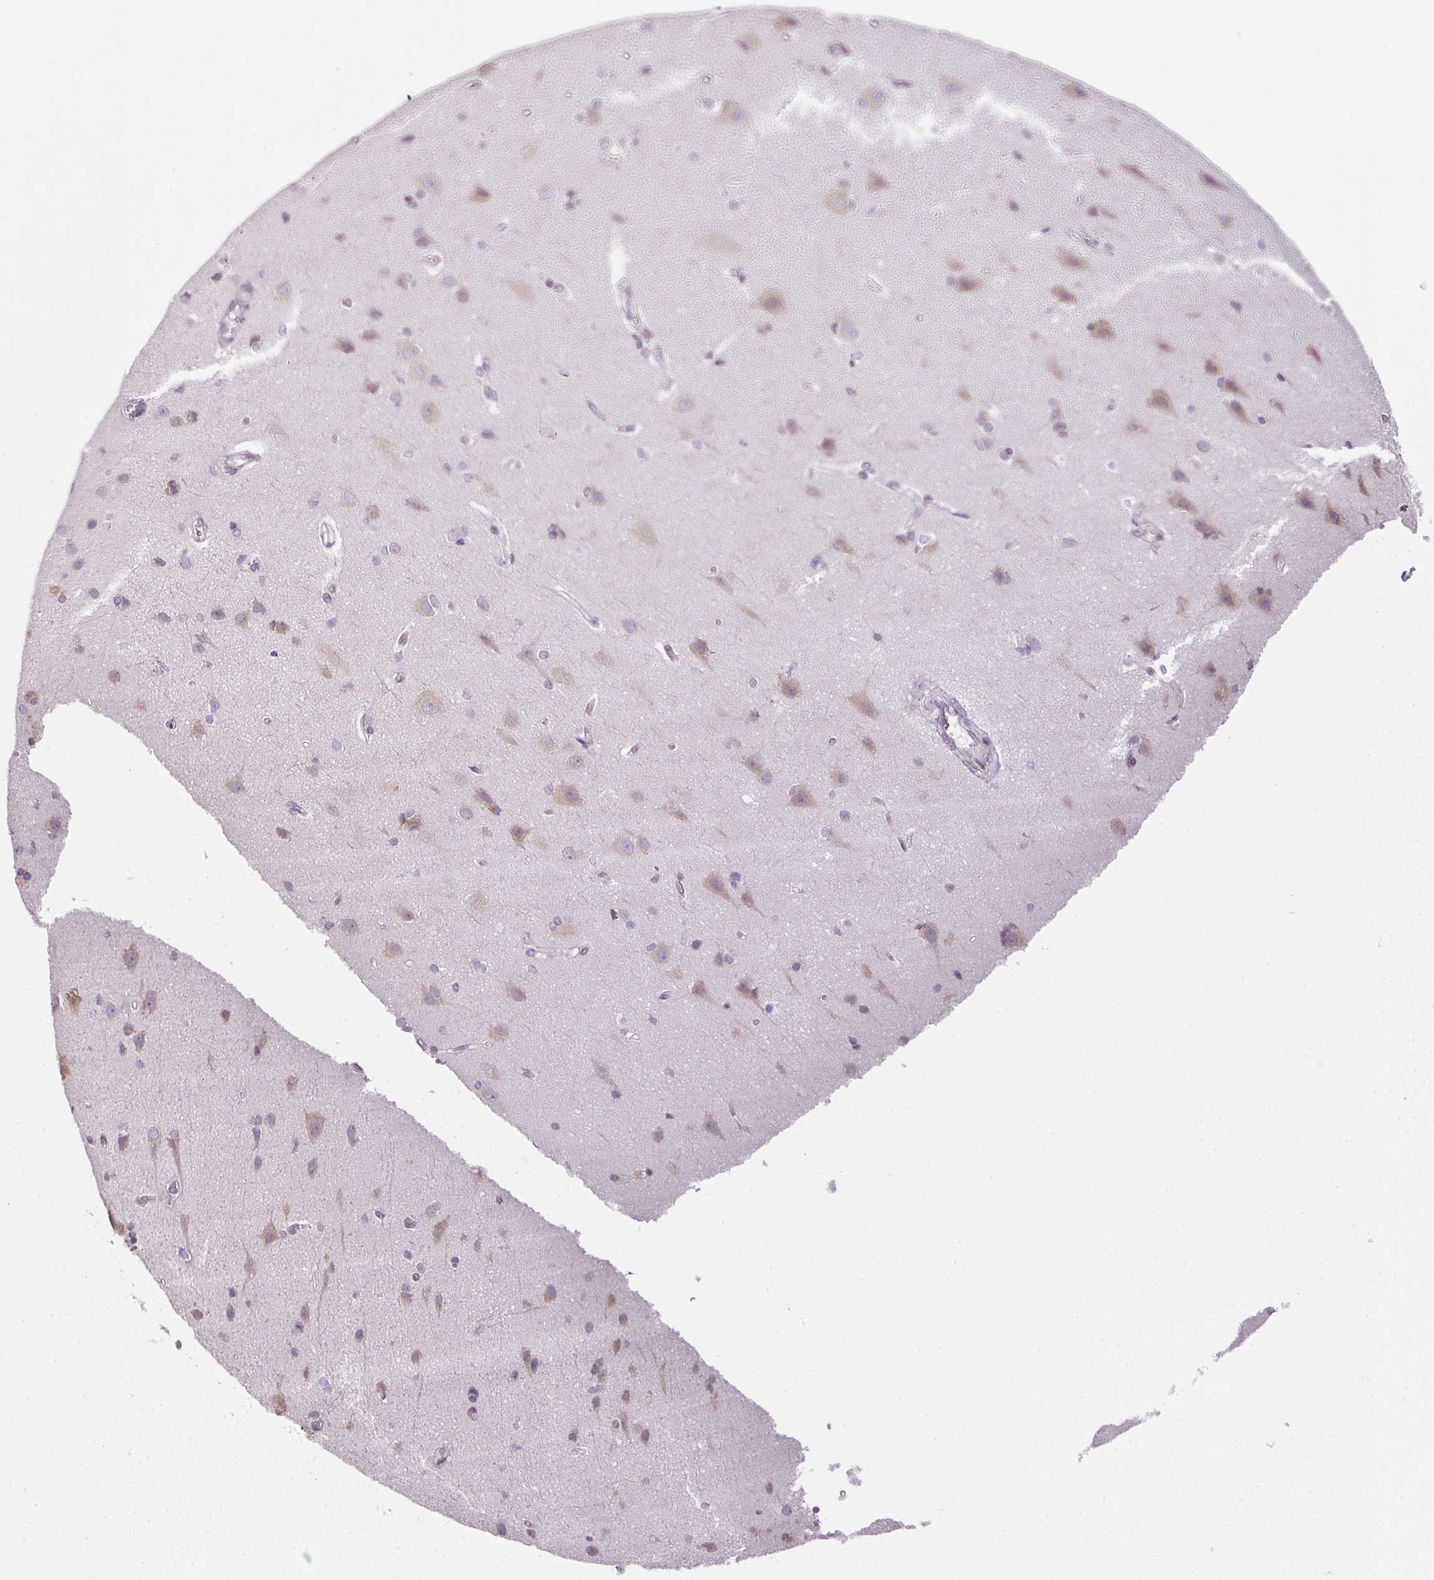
{"staining": {"intensity": "negative", "quantity": "none", "location": "none"}, "tissue": "cerebral cortex", "cell_type": "Endothelial cells", "image_type": "normal", "snomed": [{"axis": "morphology", "description": "Normal tissue, NOS"}, {"axis": "topography", "description": "Cerebral cortex"}], "caption": "An image of cerebral cortex stained for a protein displays no brown staining in endothelial cells. (DAB (3,3'-diaminobenzidine) immunohistochemistry (IHC) with hematoxylin counter stain).", "gene": "C19orf33", "patient": {"sex": "male", "age": 37}}